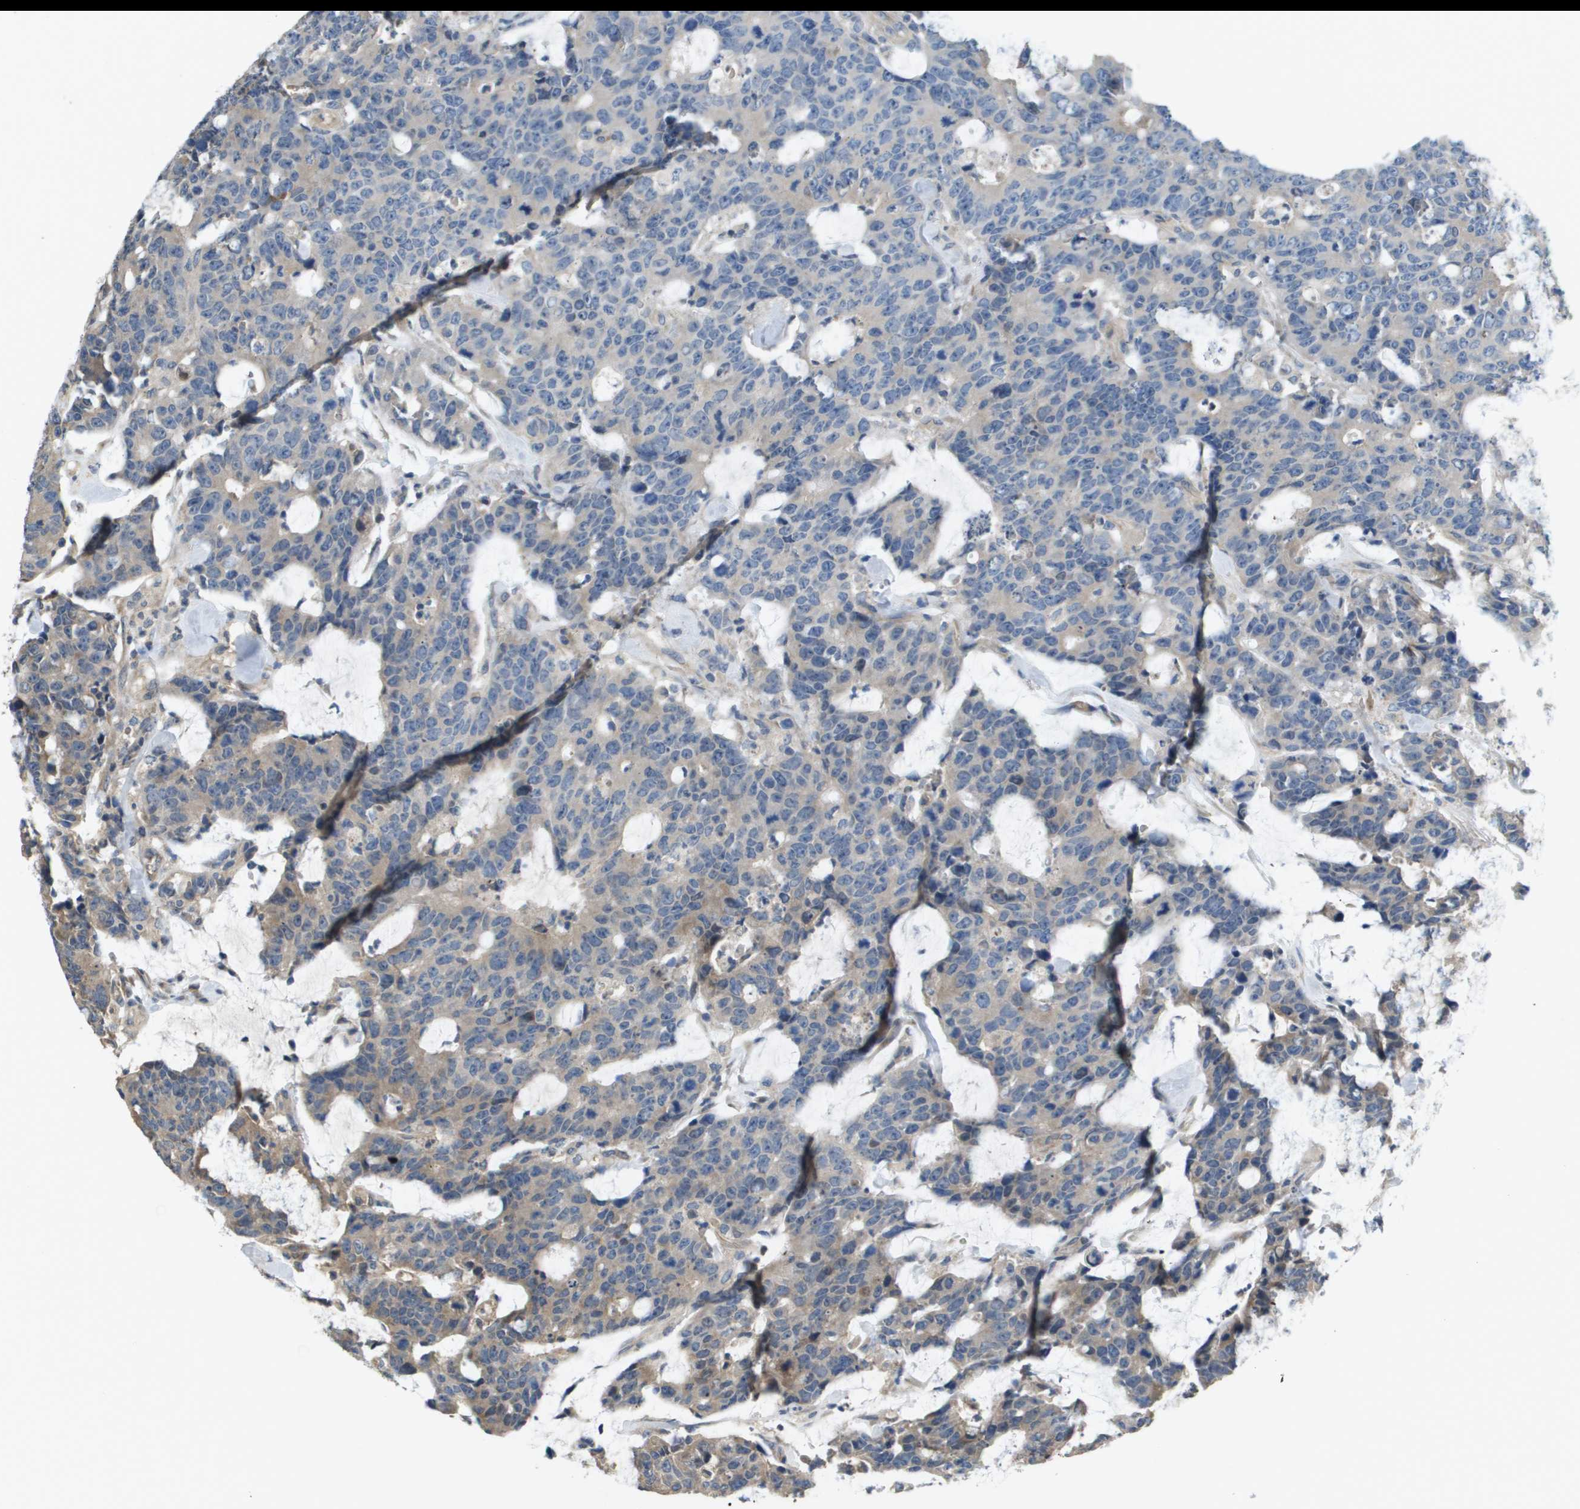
{"staining": {"intensity": "weak", "quantity": "<25%", "location": "cytoplasmic/membranous"}, "tissue": "colorectal cancer", "cell_type": "Tumor cells", "image_type": "cancer", "snomed": [{"axis": "morphology", "description": "Adenocarcinoma, NOS"}, {"axis": "topography", "description": "Colon"}], "caption": "Photomicrograph shows no protein staining in tumor cells of colorectal cancer tissue.", "gene": "KRT23", "patient": {"sex": "female", "age": 86}}